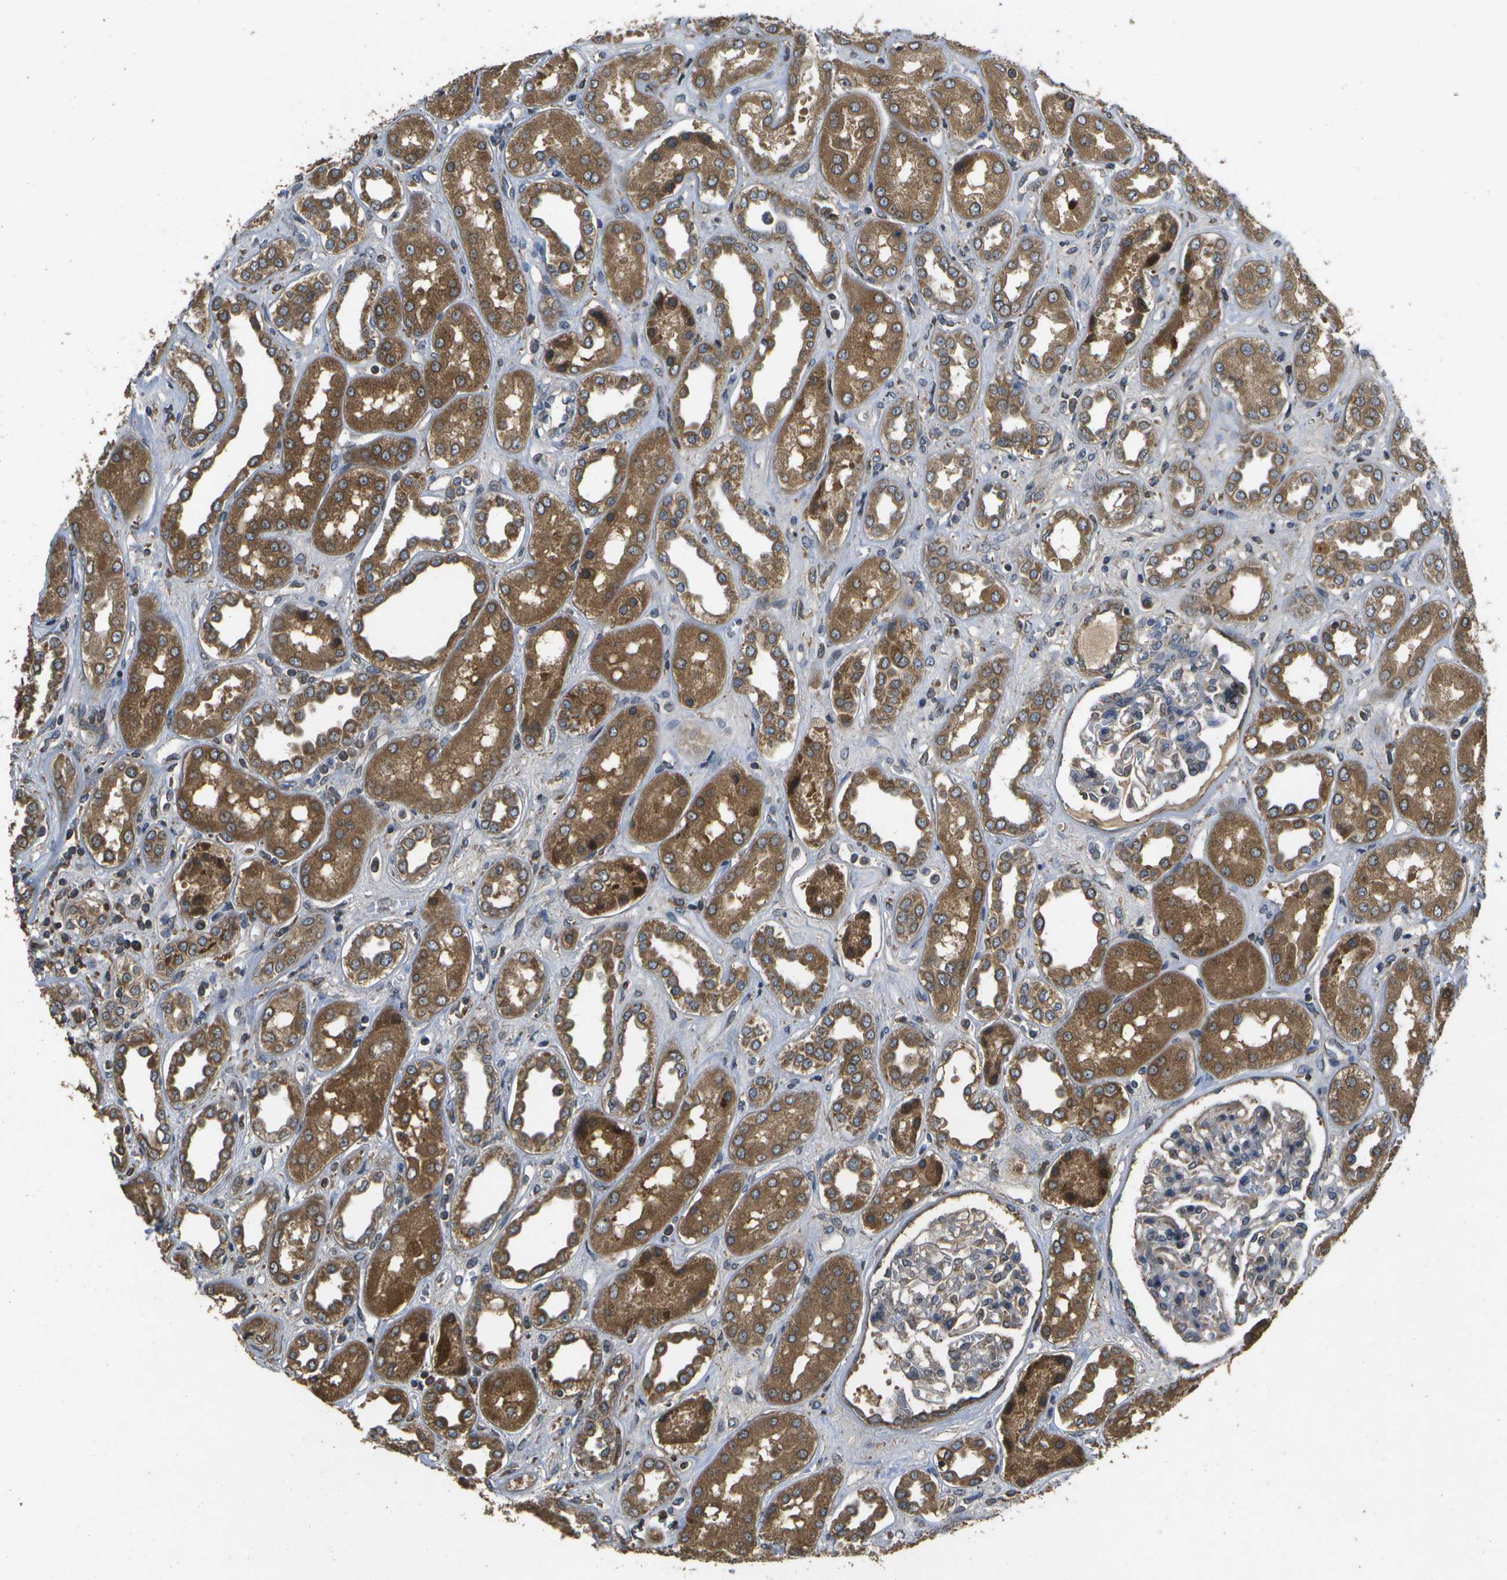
{"staining": {"intensity": "moderate", "quantity": "<25%", "location": "cytoplasmic/membranous"}, "tissue": "kidney", "cell_type": "Cells in glomeruli", "image_type": "normal", "snomed": [{"axis": "morphology", "description": "Normal tissue, NOS"}, {"axis": "topography", "description": "Kidney"}], "caption": "A micrograph showing moderate cytoplasmic/membranous positivity in about <25% of cells in glomeruli in unremarkable kidney, as visualized by brown immunohistochemical staining.", "gene": "HFE", "patient": {"sex": "male", "age": 59}}